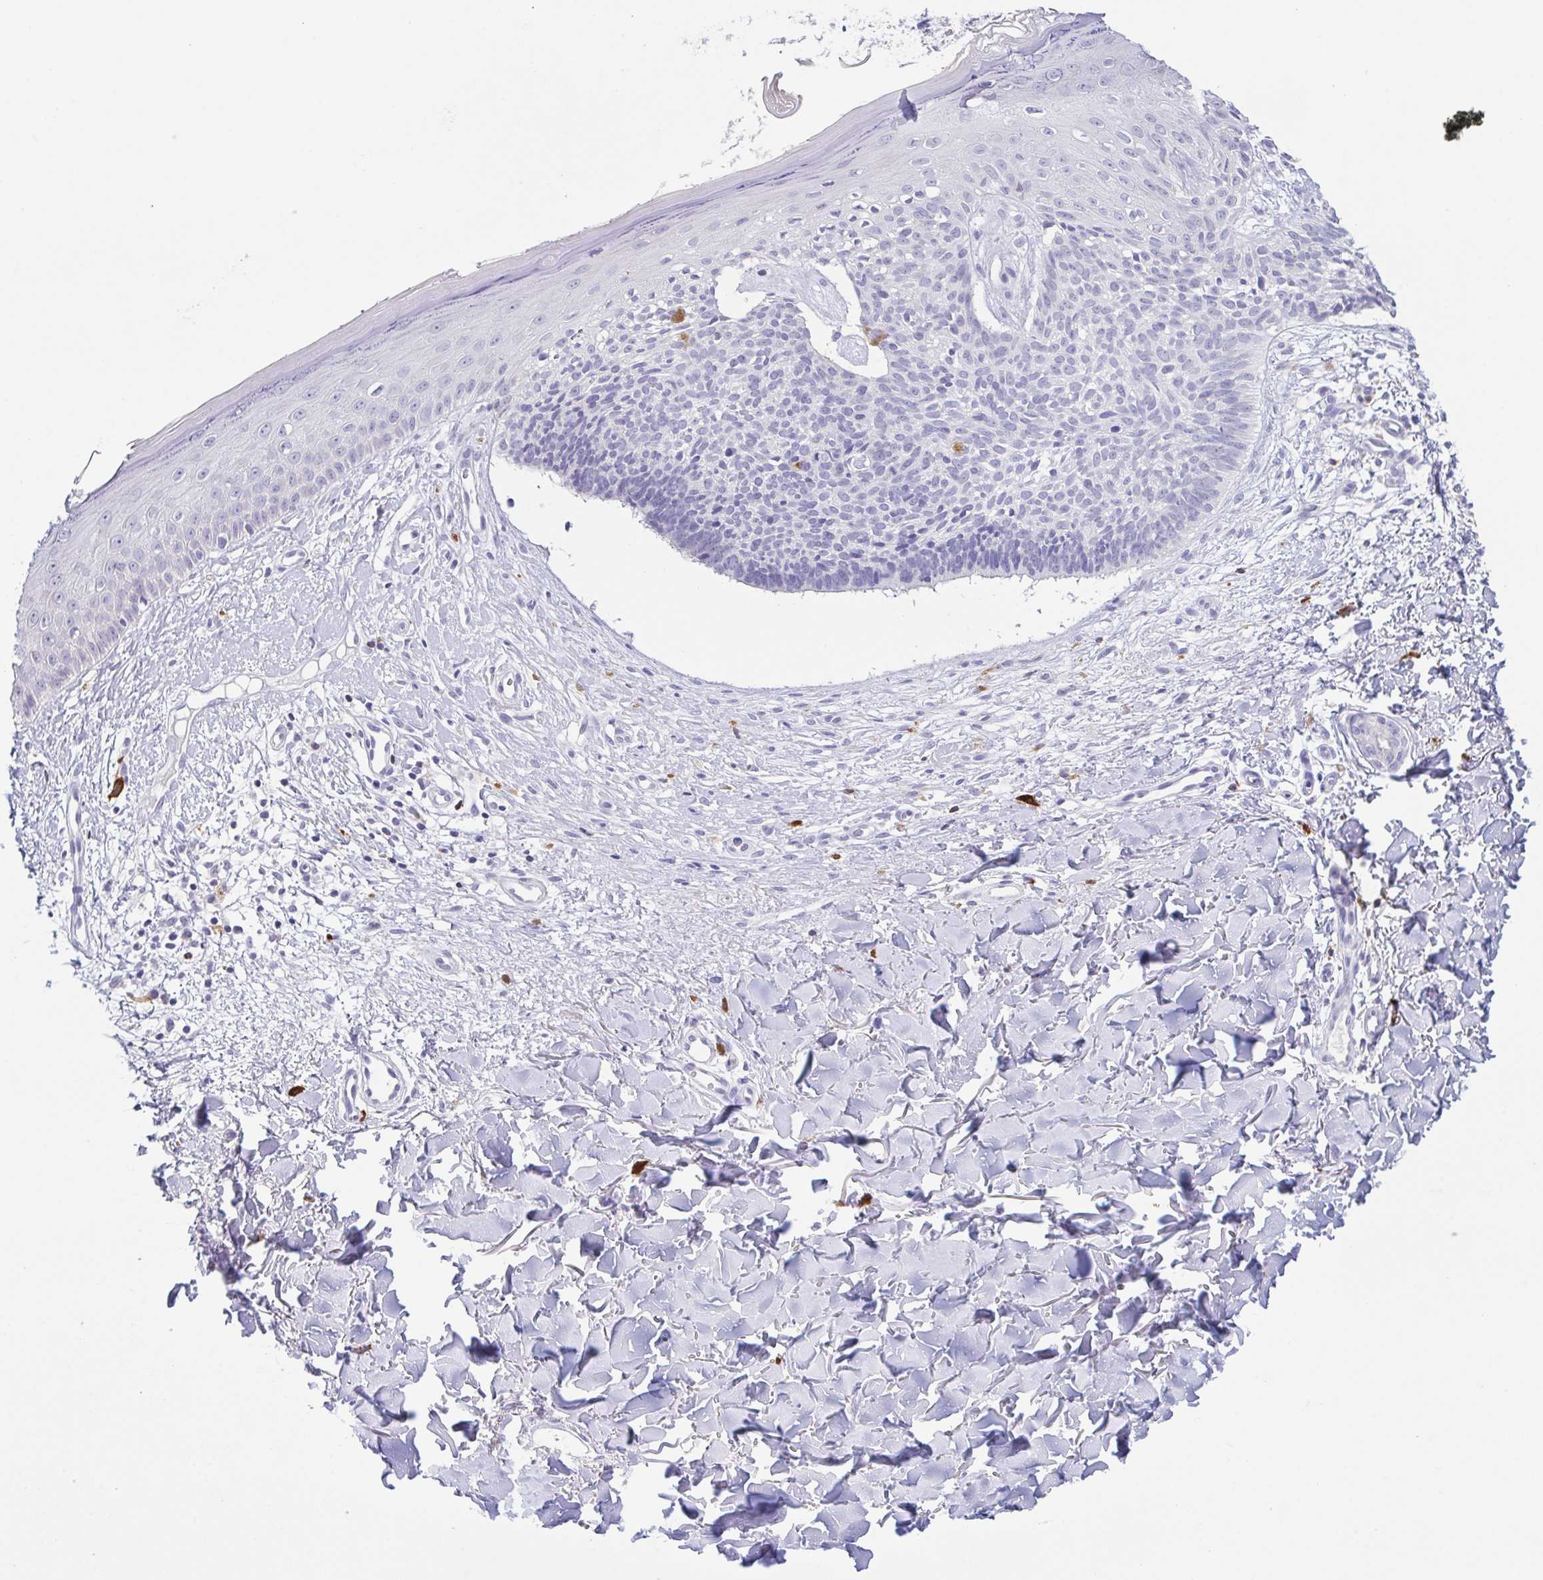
{"staining": {"intensity": "negative", "quantity": "none", "location": "none"}, "tissue": "skin cancer", "cell_type": "Tumor cells", "image_type": "cancer", "snomed": [{"axis": "morphology", "description": "Basal cell carcinoma"}, {"axis": "topography", "description": "Skin"}], "caption": "Immunohistochemical staining of skin basal cell carcinoma reveals no significant positivity in tumor cells.", "gene": "PGLYRP1", "patient": {"sex": "male", "age": 51}}